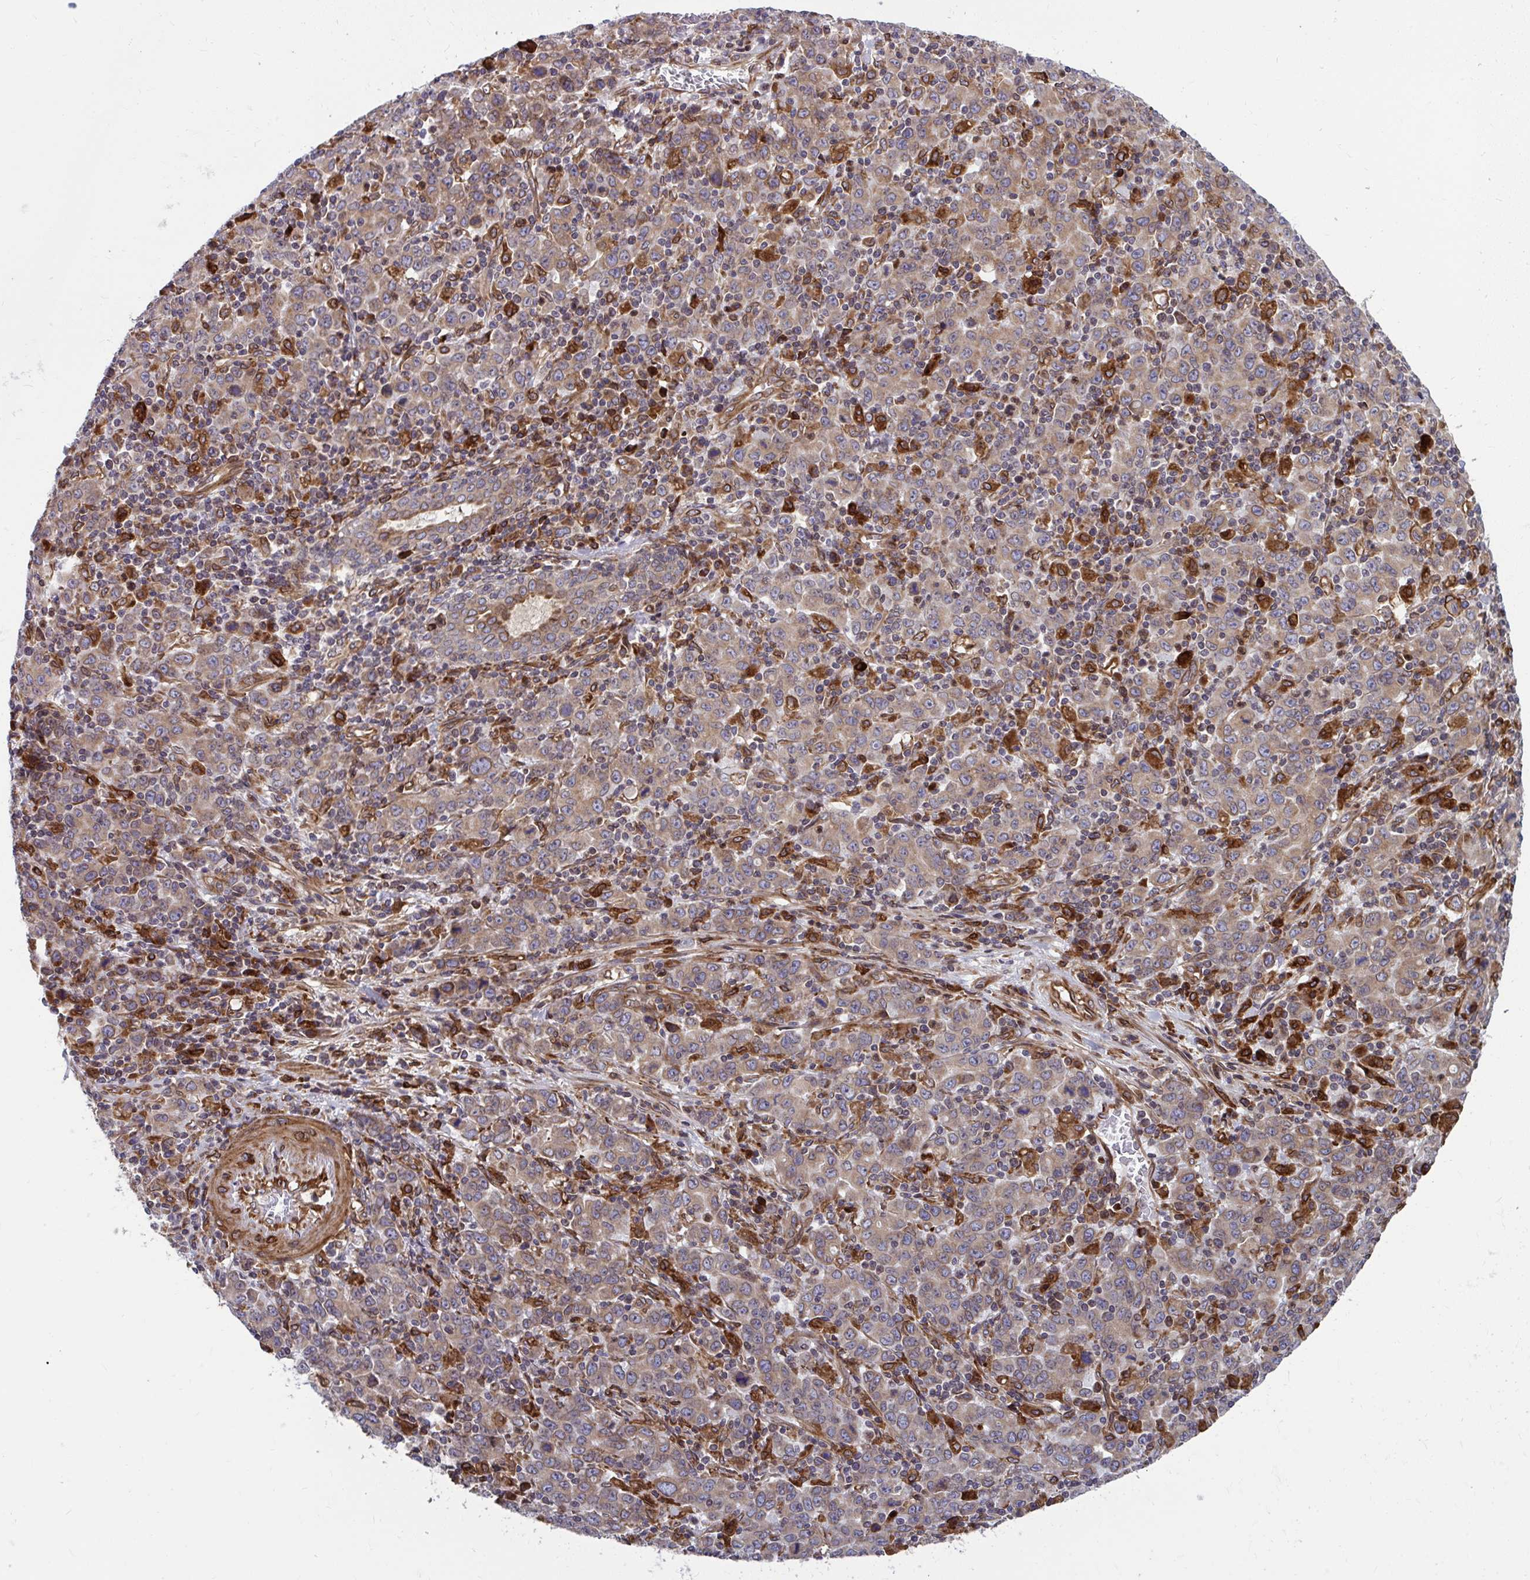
{"staining": {"intensity": "weak", "quantity": ">75%", "location": "cytoplasmic/membranous"}, "tissue": "stomach cancer", "cell_type": "Tumor cells", "image_type": "cancer", "snomed": [{"axis": "morphology", "description": "Adenocarcinoma, NOS"}, {"axis": "topography", "description": "Stomach, upper"}], "caption": "Stomach cancer stained with DAB immunohistochemistry demonstrates low levels of weak cytoplasmic/membranous expression in approximately >75% of tumor cells. The staining was performed using DAB, with brown indicating positive protein expression. Nuclei are stained blue with hematoxylin.", "gene": "STIM2", "patient": {"sex": "male", "age": 69}}